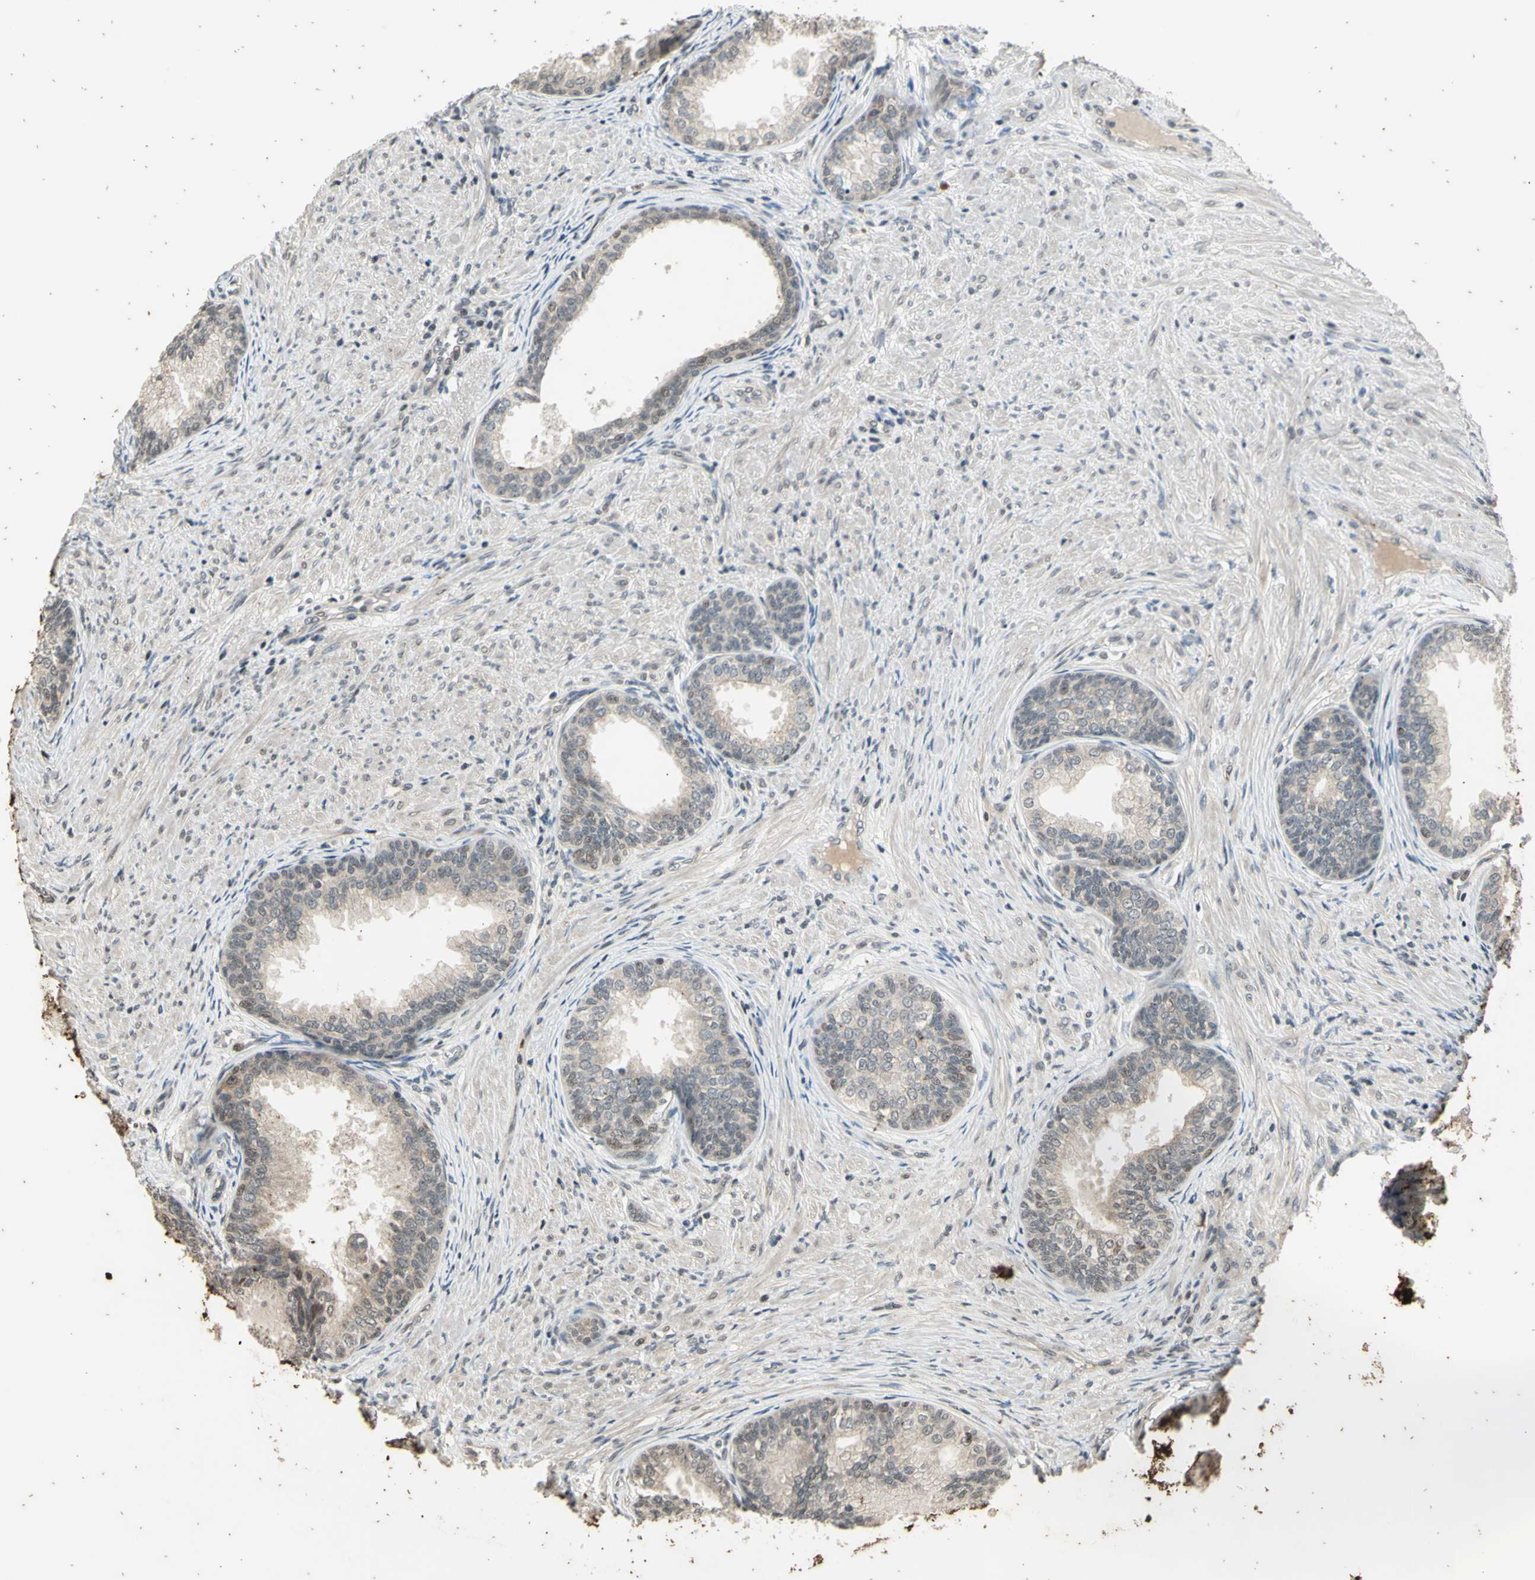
{"staining": {"intensity": "weak", "quantity": "25%-75%", "location": "cytoplasmic/membranous"}, "tissue": "prostate", "cell_type": "Glandular cells", "image_type": "normal", "snomed": [{"axis": "morphology", "description": "Normal tissue, NOS"}, {"axis": "topography", "description": "Prostate"}], "caption": "Prostate stained for a protein shows weak cytoplasmic/membranous positivity in glandular cells. (DAB (3,3'-diaminobenzidine) = brown stain, brightfield microscopy at high magnification).", "gene": "EFNB2", "patient": {"sex": "male", "age": 76}}